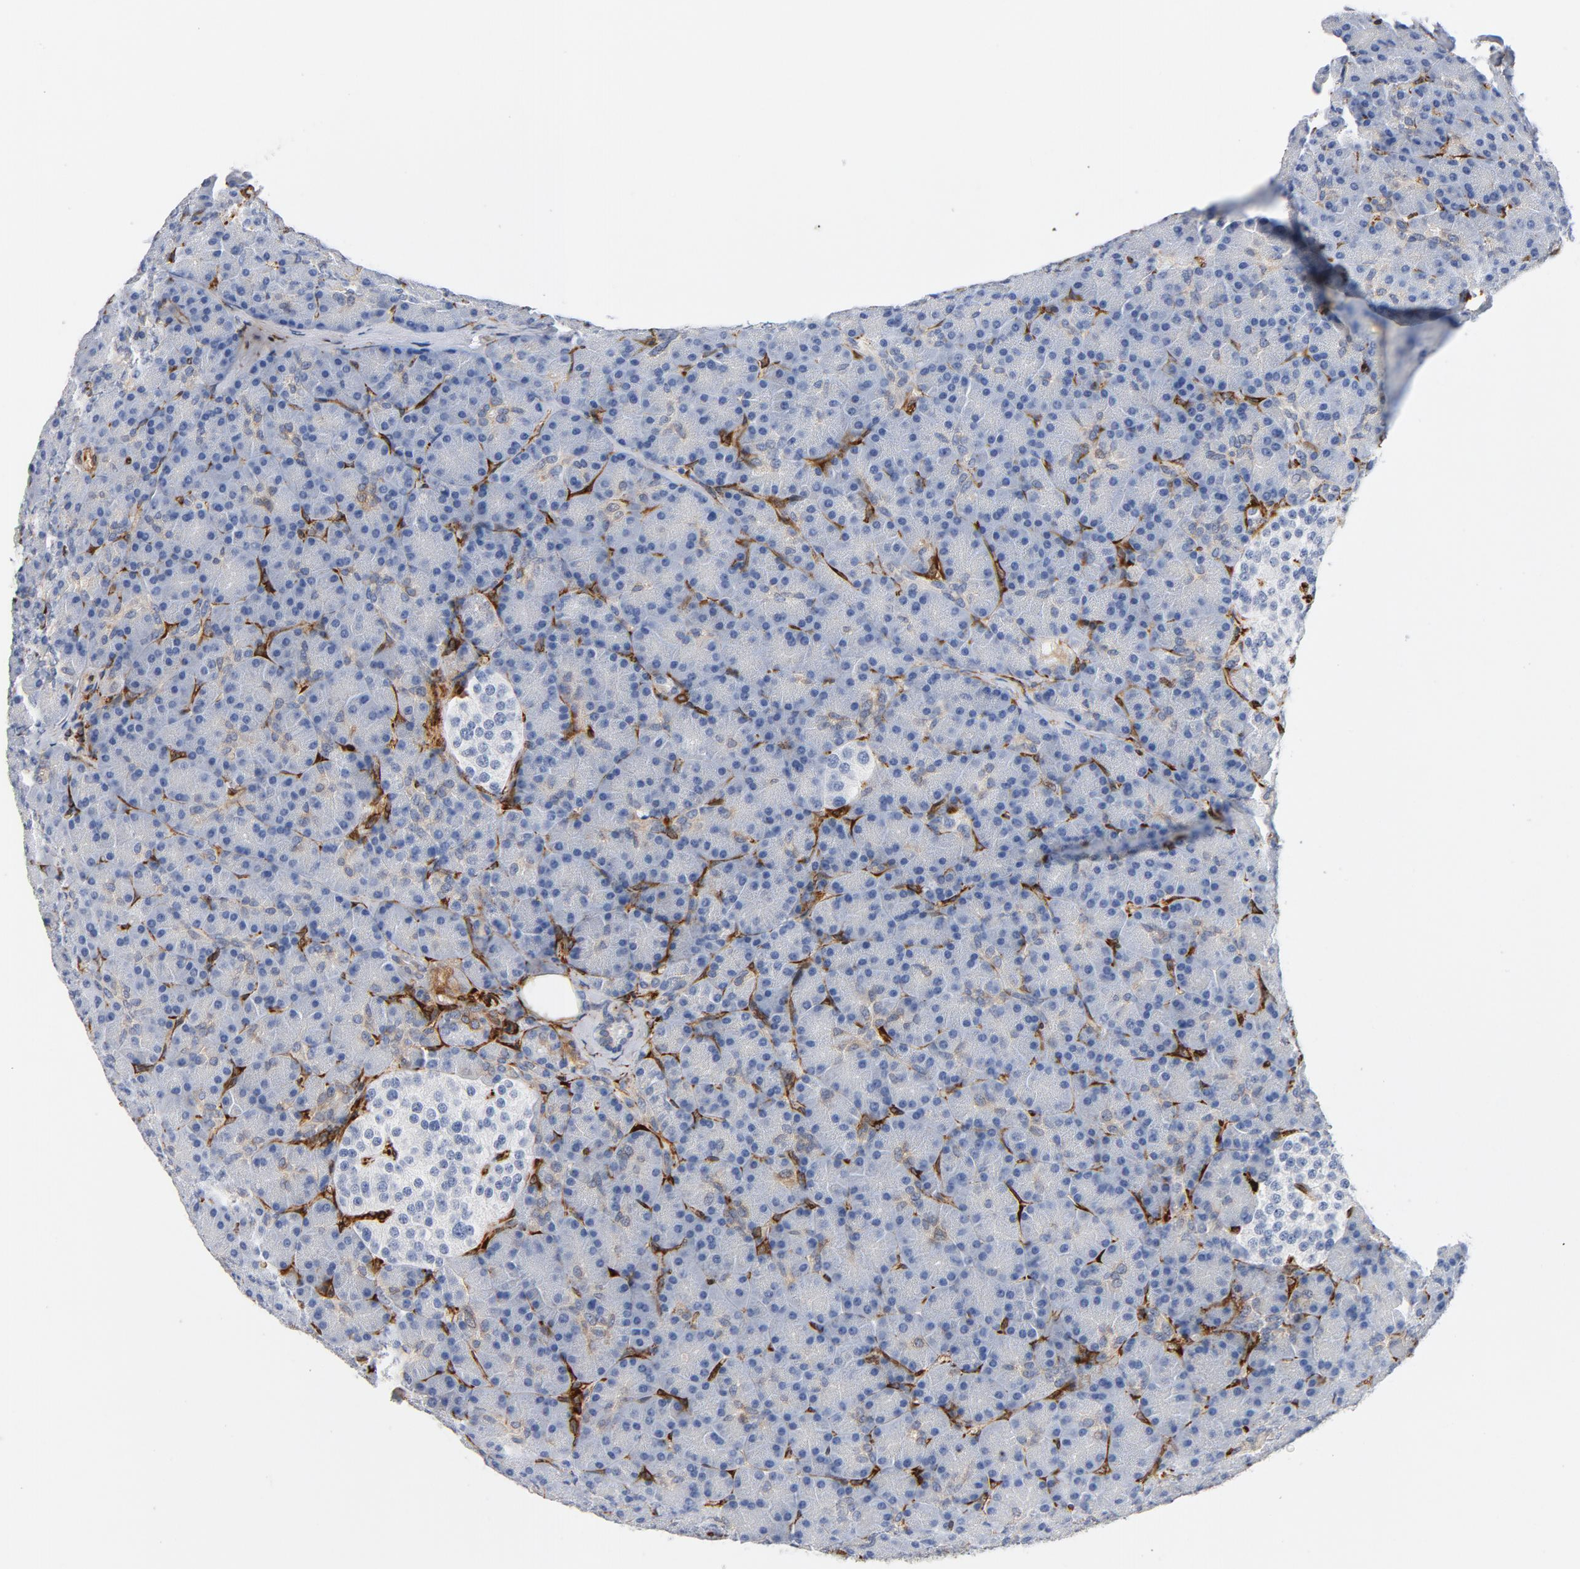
{"staining": {"intensity": "negative", "quantity": "none", "location": "none"}, "tissue": "pancreas", "cell_type": "Exocrine glandular cells", "image_type": "normal", "snomed": [{"axis": "morphology", "description": "Normal tissue, NOS"}, {"axis": "topography", "description": "Pancreas"}], "caption": "Human pancreas stained for a protein using IHC shows no staining in exocrine glandular cells.", "gene": "SERPINH1", "patient": {"sex": "female", "age": 43}}